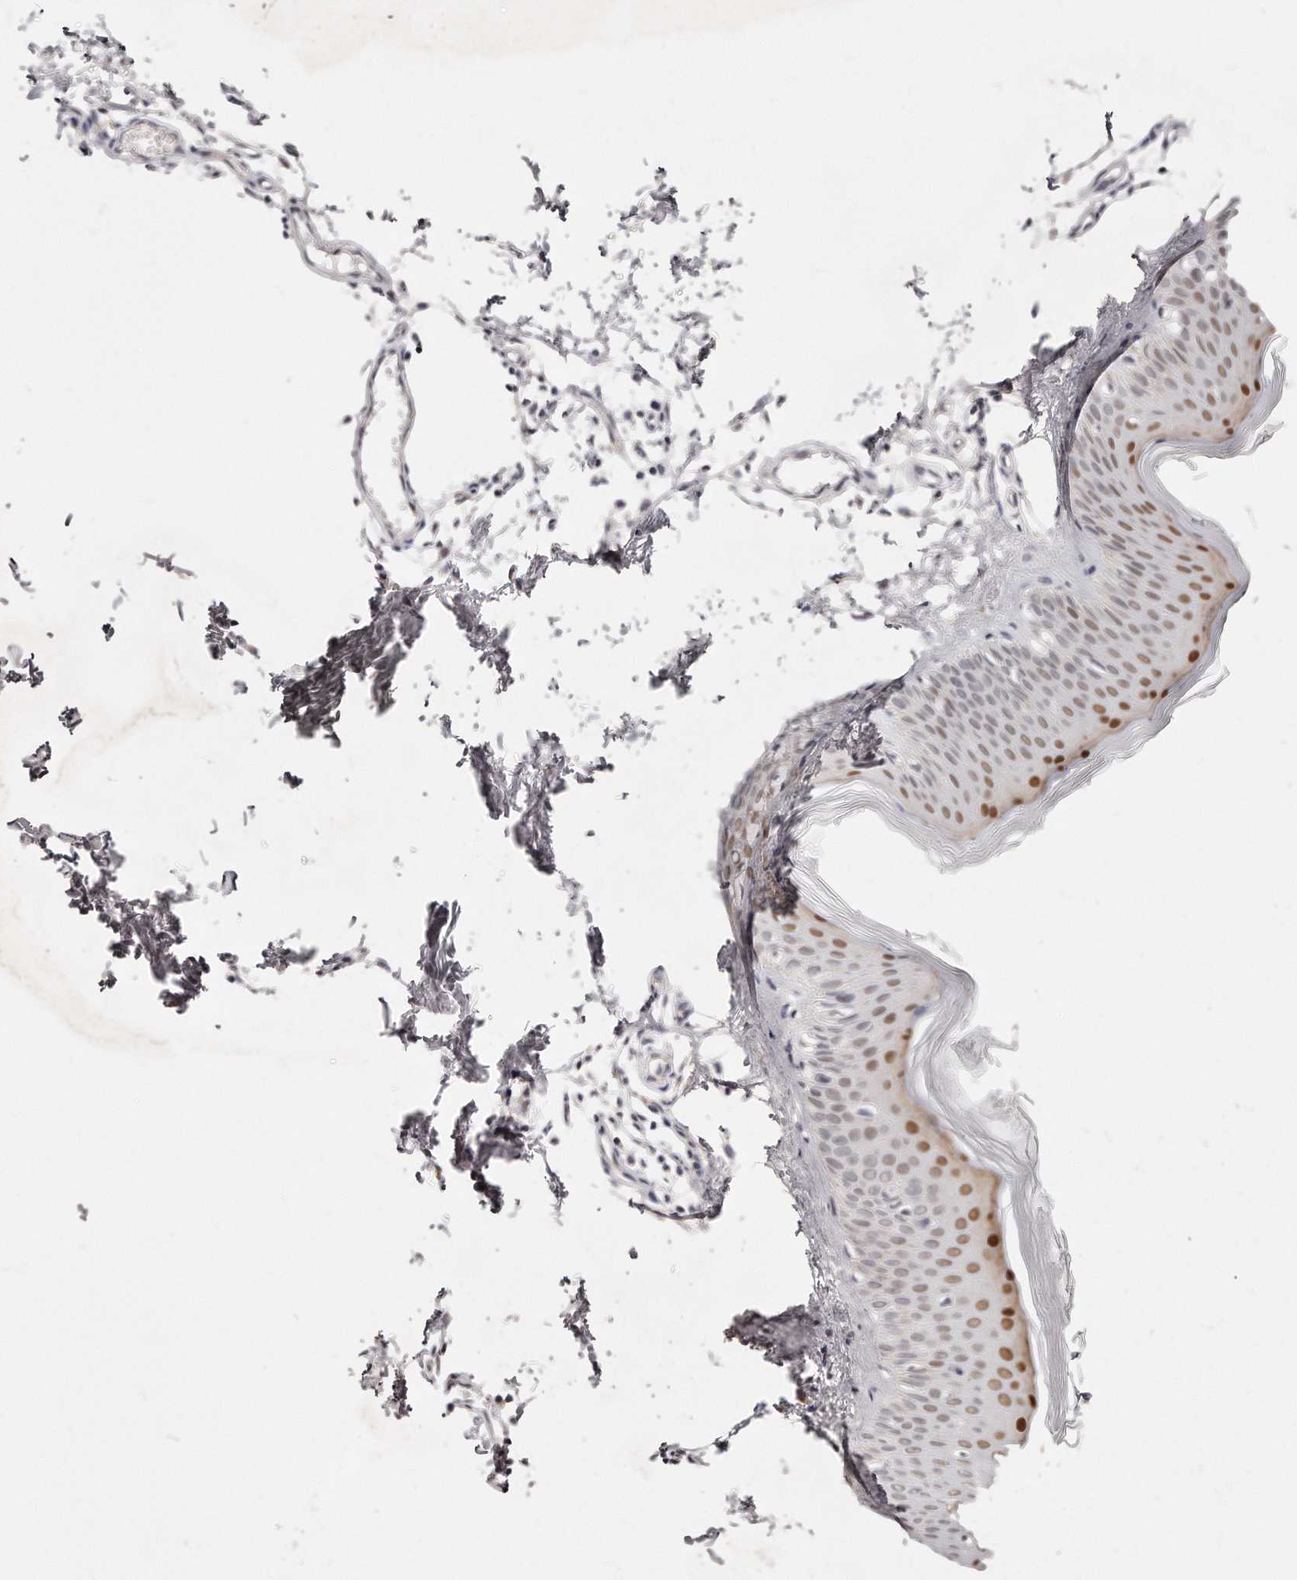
{"staining": {"intensity": "negative", "quantity": "none", "location": "none"}, "tissue": "skin", "cell_type": "Fibroblasts", "image_type": "normal", "snomed": [{"axis": "morphology", "description": "Normal tissue, NOS"}, {"axis": "topography", "description": "Skin"}], "caption": "Immunohistochemical staining of normal skin exhibits no significant positivity in fibroblasts. (DAB IHC, high magnification).", "gene": "CASZ1", "patient": {"sex": "female", "age": 27}}